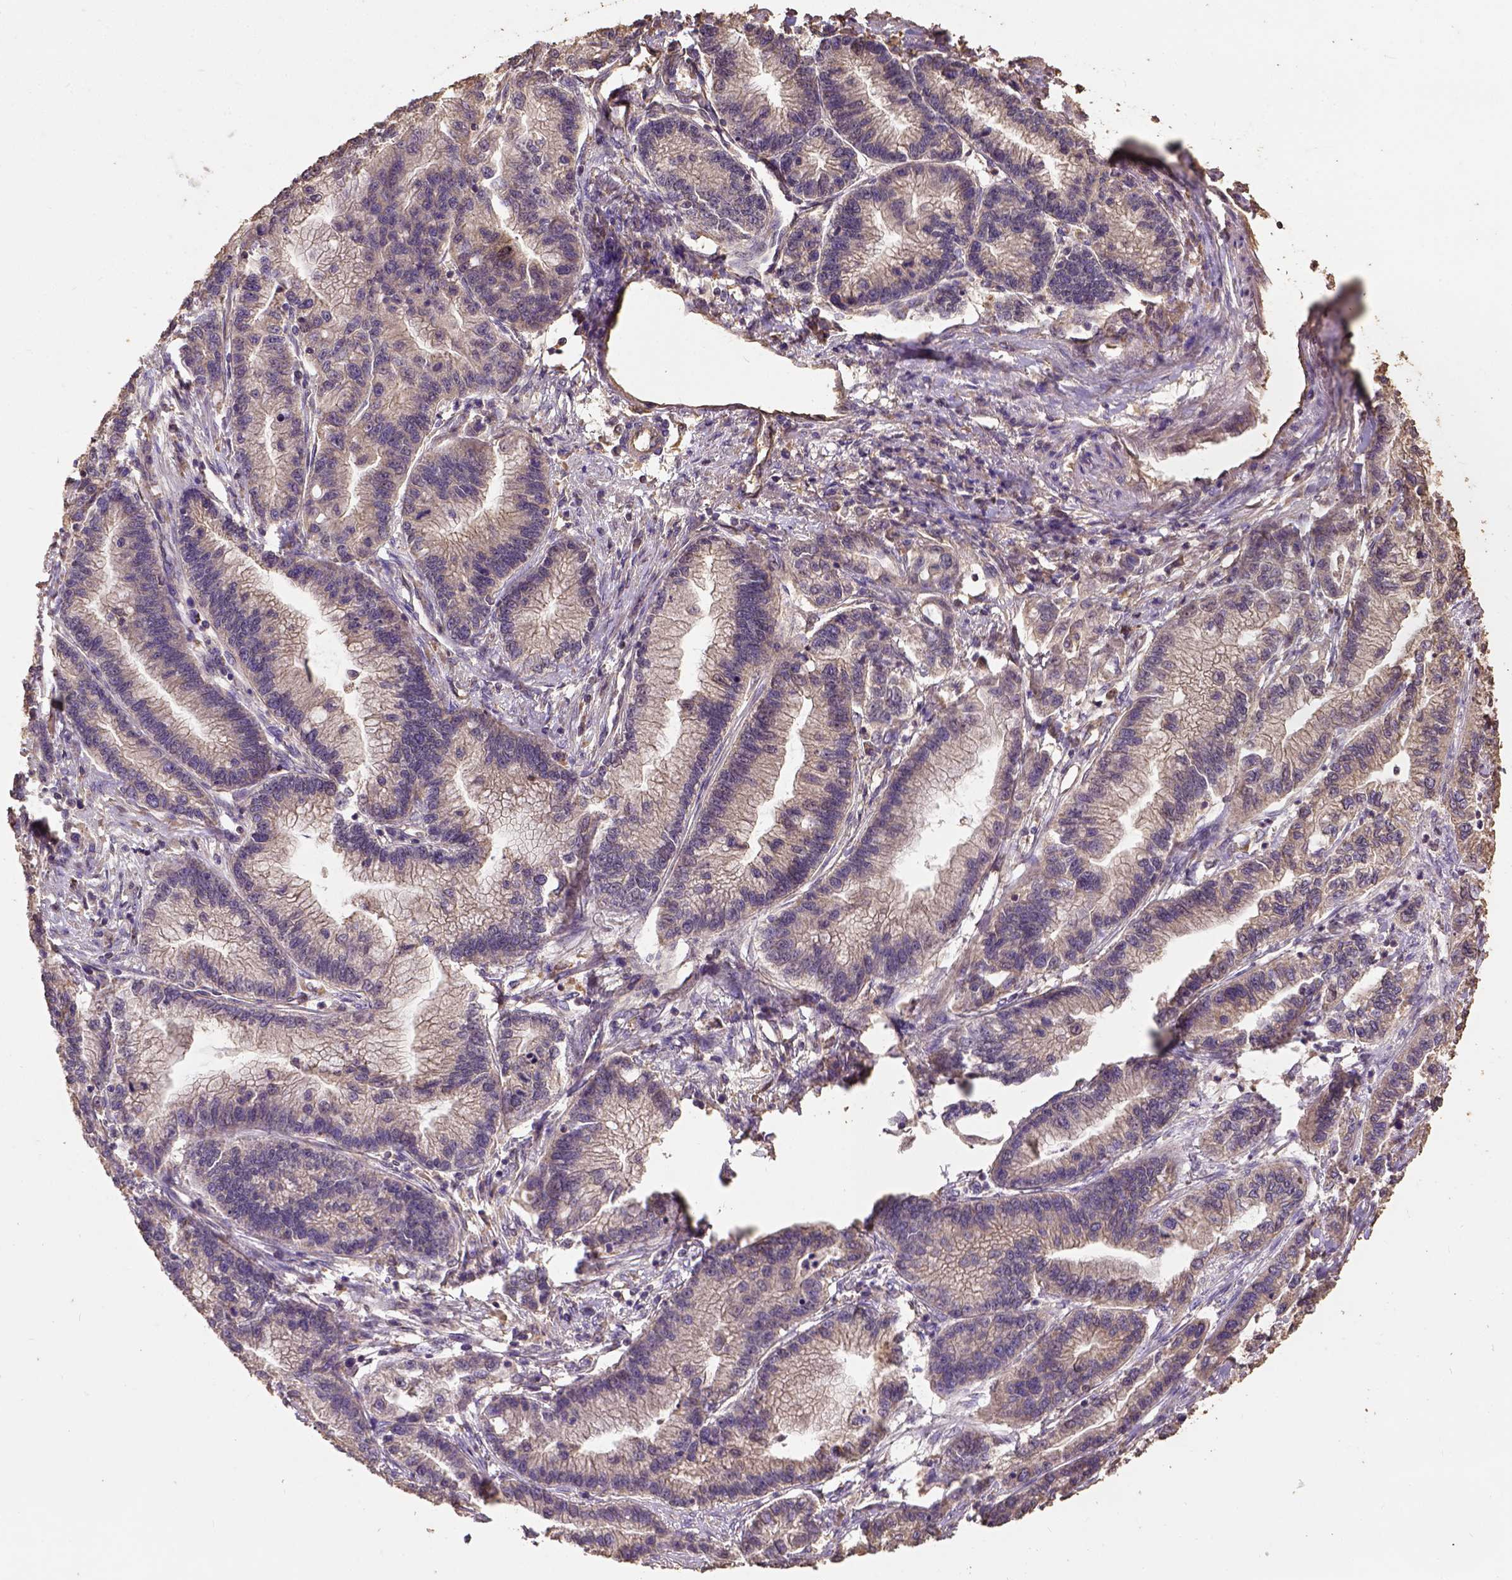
{"staining": {"intensity": "weak", "quantity": ">75%", "location": "cytoplasmic/membranous"}, "tissue": "stomach cancer", "cell_type": "Tumor cells", "image_type": "cancer", "snomed": [{"axis": "morphology", "description": "Adenocarcinoma, NOS"}, {"axis": "topography", "description": "Stomach"}], "caption": "Human adenocarcinoma (stomach) stained with a protein marker displays weak staining in tumor cells.", "gene": "ATP1B3", "patient": {"sex": "male", "age": 83}}